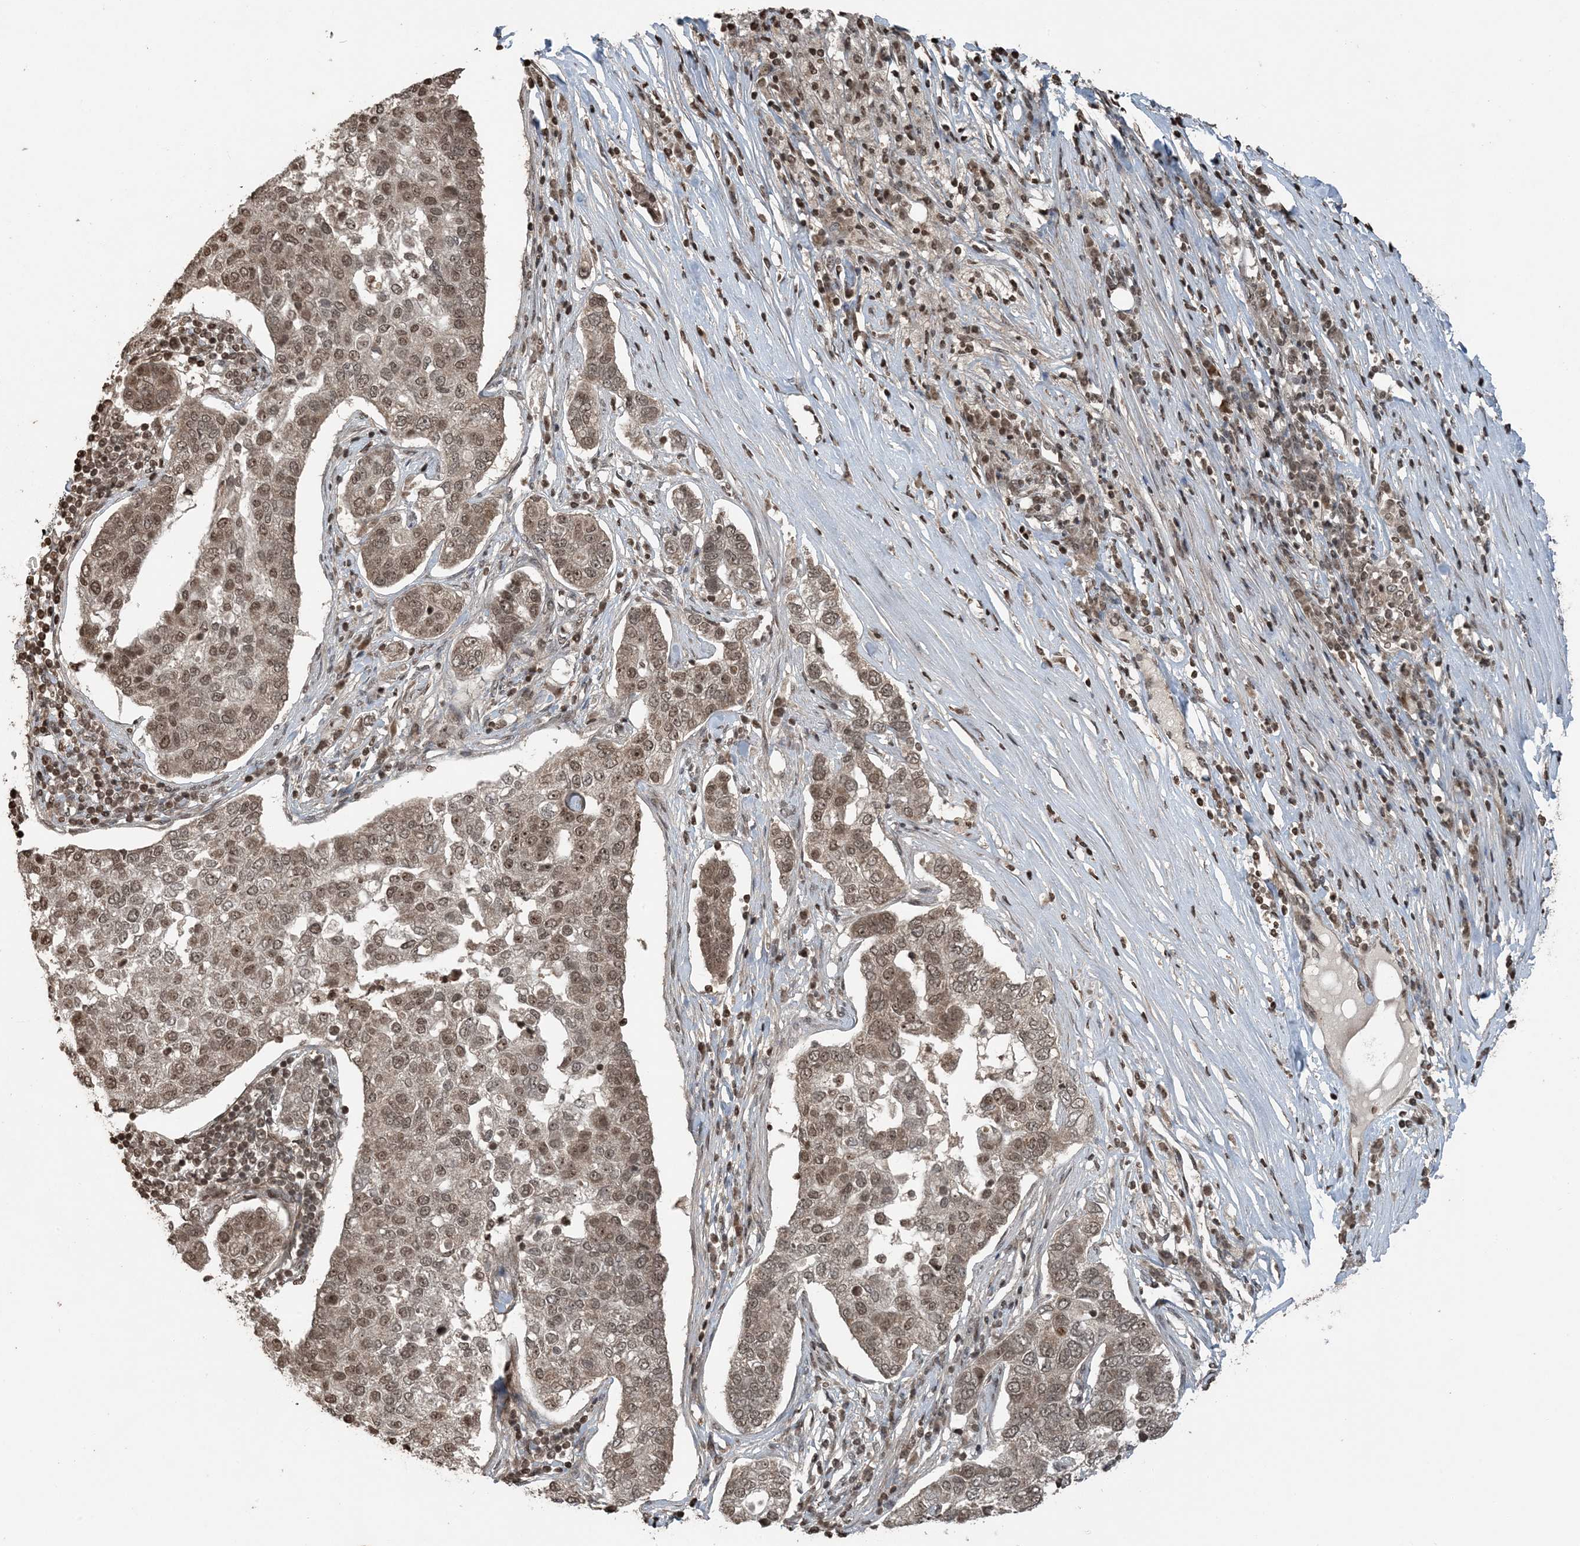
{"staining": {"intensity": "moderate", "quantity": ">75%", "location": "nuclear"}, "tissue": "pancreatic cancer", "cell_type": "Tumor cells", "image_type": "cancer", "snomed": [{"axis": "morphology", "description": "Adenocarcinoma, NOS"}, {"axis": "topography", "description": "Pancreas"}], "caption": "The histopathology image exhibits immunohistochemical staining of pancreatic adenocarcinoma. There is moderate nuclear expression is present in about >75% of tumor cells.", "gene": "ZFAND2B", "patient": {"sex": "female", "age": 61}}